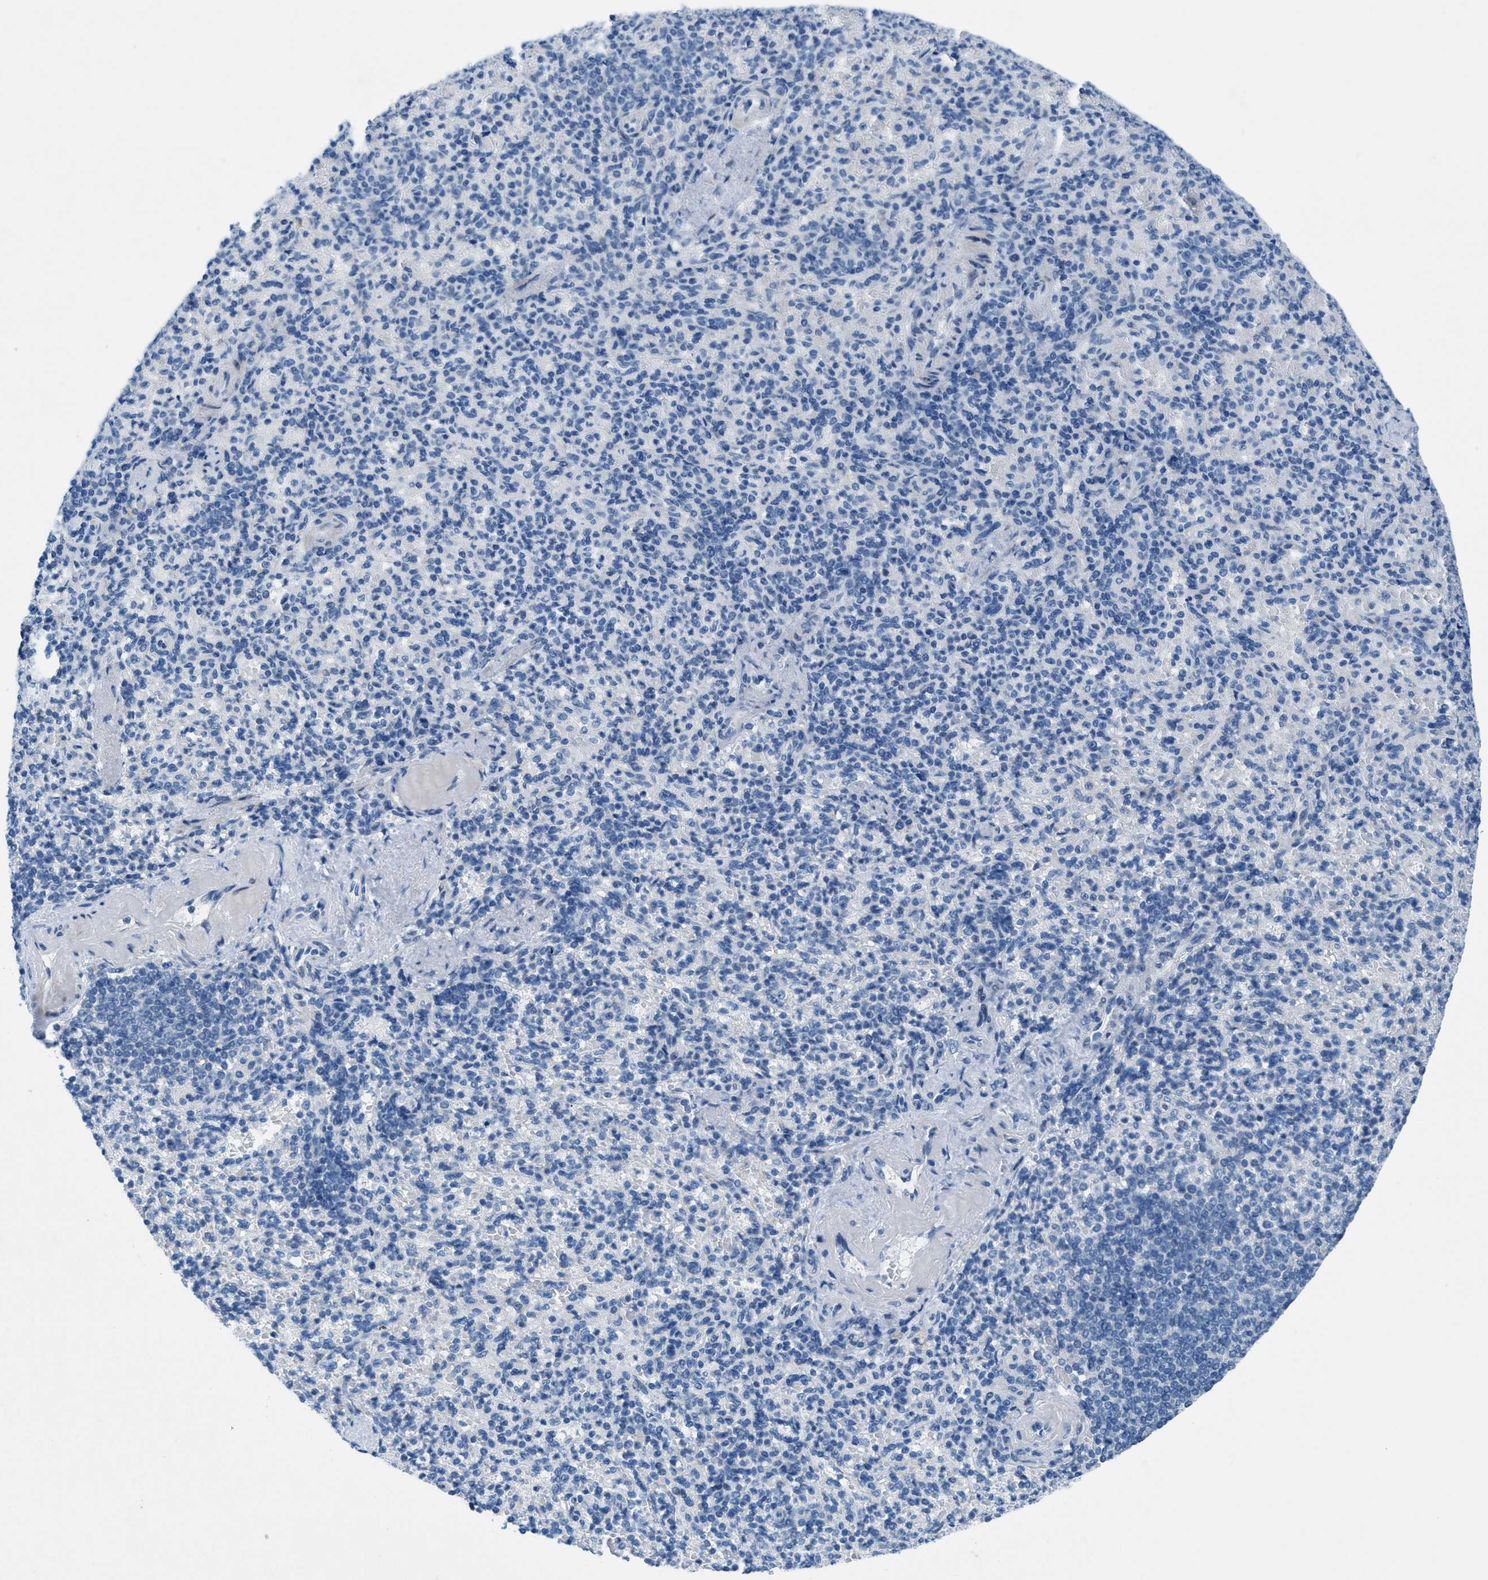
{"staining": {"intensity": "negative", "quantity": "none", "location": "none"}, "tissue": "spleen", "cell_type": "Cells in red pulp", "image_type": "normal", "snomed": [{"axis": "morphology", "description": "Normal tissue, NOS"}, {"axis": "topography", "description": "Spleen"}], "caption": "Human spleen stained for a protein using IHC shows no expression in cells in red pulp.", "gene": "GALNT17", "patient": {"sex": "female", "age": 74}}